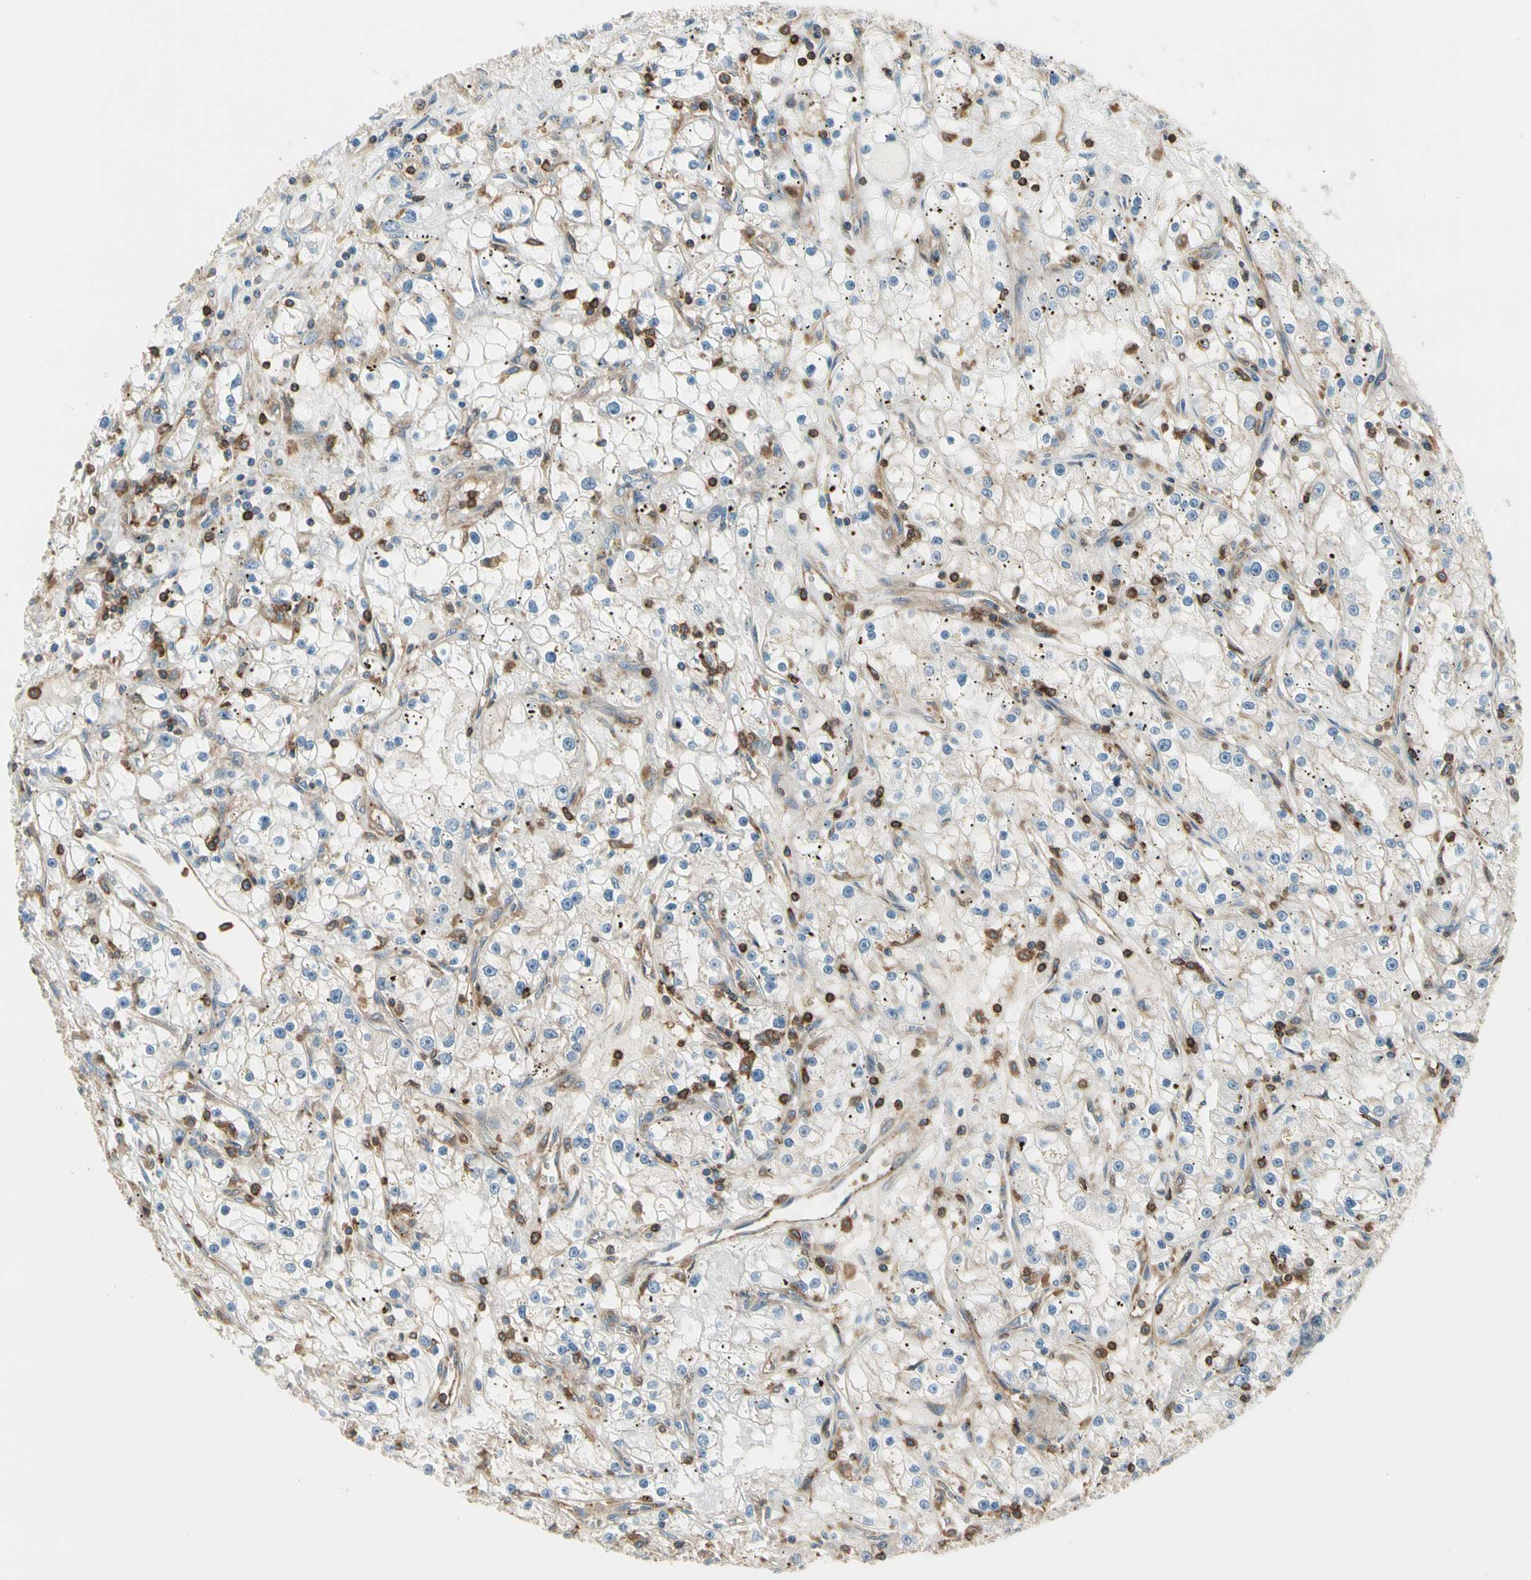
{"staining": {"intensity": "weak", "quantity": "25%-75%", "location": "cytoplasmic/membranous"}, "tissue": "renal cancer", "cell_type": "Tumor cells", "image_type": "cancer", "snomed": [{"axis": "morphology", "description": "Adenocarcinoma, NOS"}, {"axis": "topography", "description": "Kidney"}], "caption": "A brown stain highlights weak cytoplasmic/membranous positivity of a protein in adenocarcinoma (renal) tumor cells. The protein is shown in brown color, while the nuclei are stained blue.", "gene": "CAPZA2", "patient": {"sex": "male", "age": 56}}